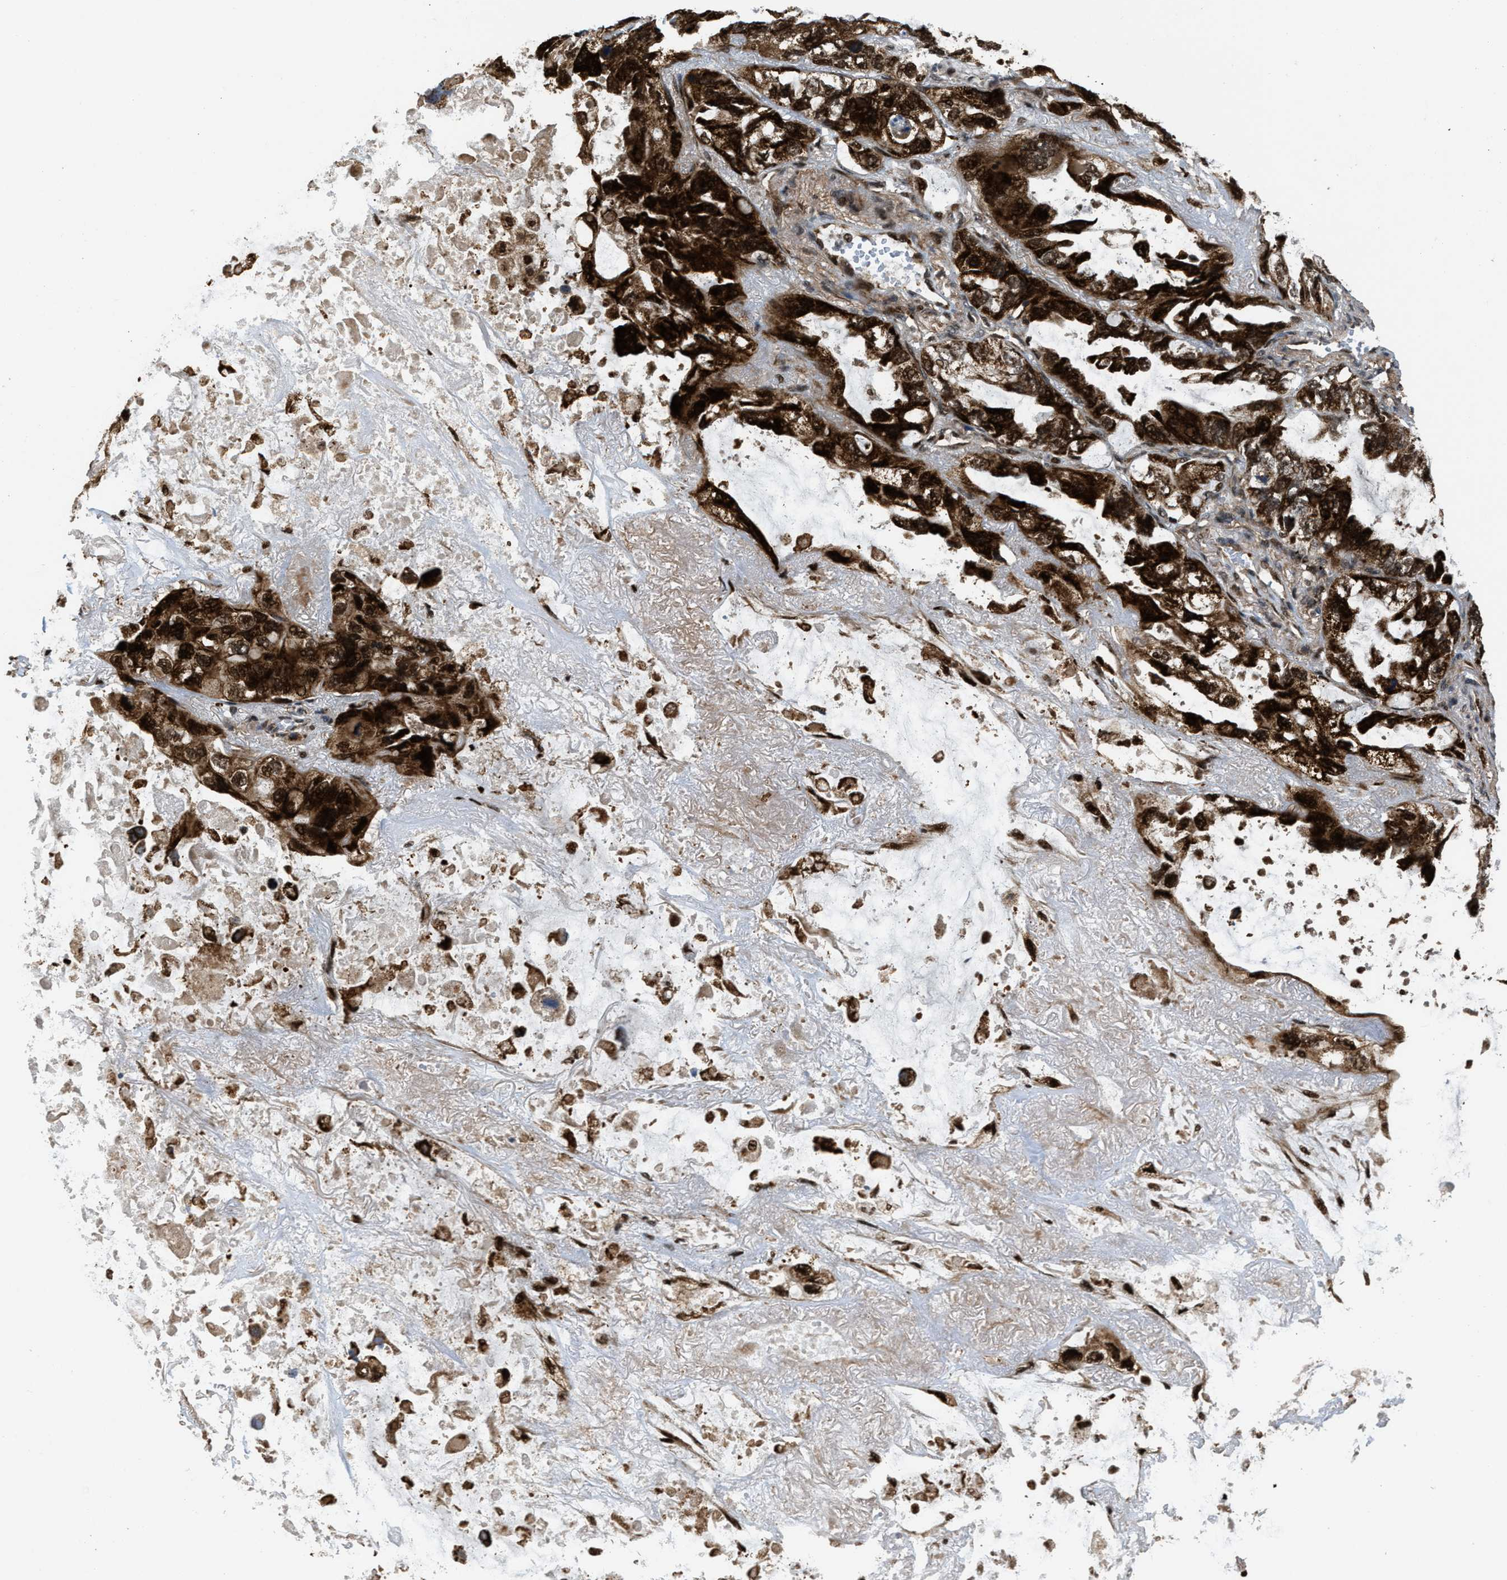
{"staining": {"intensity": "strong", "quantity": ">75%", "location": "cytoplasmic/membranous,nuclear"}, "tissue": "lung cancer", "cell_type": "Tumor cells", "image_type": "cancer", "snomed": [{"axis": "morphology", "description": "Squamous cell carcinoma, NOS"}, {"axis": "topography", "description": "Lung"}], "caption": "Human lung cancer stained for a protein (brown) exhibits strong cytoplasmic/membranous and nuclear positive expression in approximately >75% of tumor cells.", "gene": "ZNF250", "patient": {"sex": "female", "age": 73}}